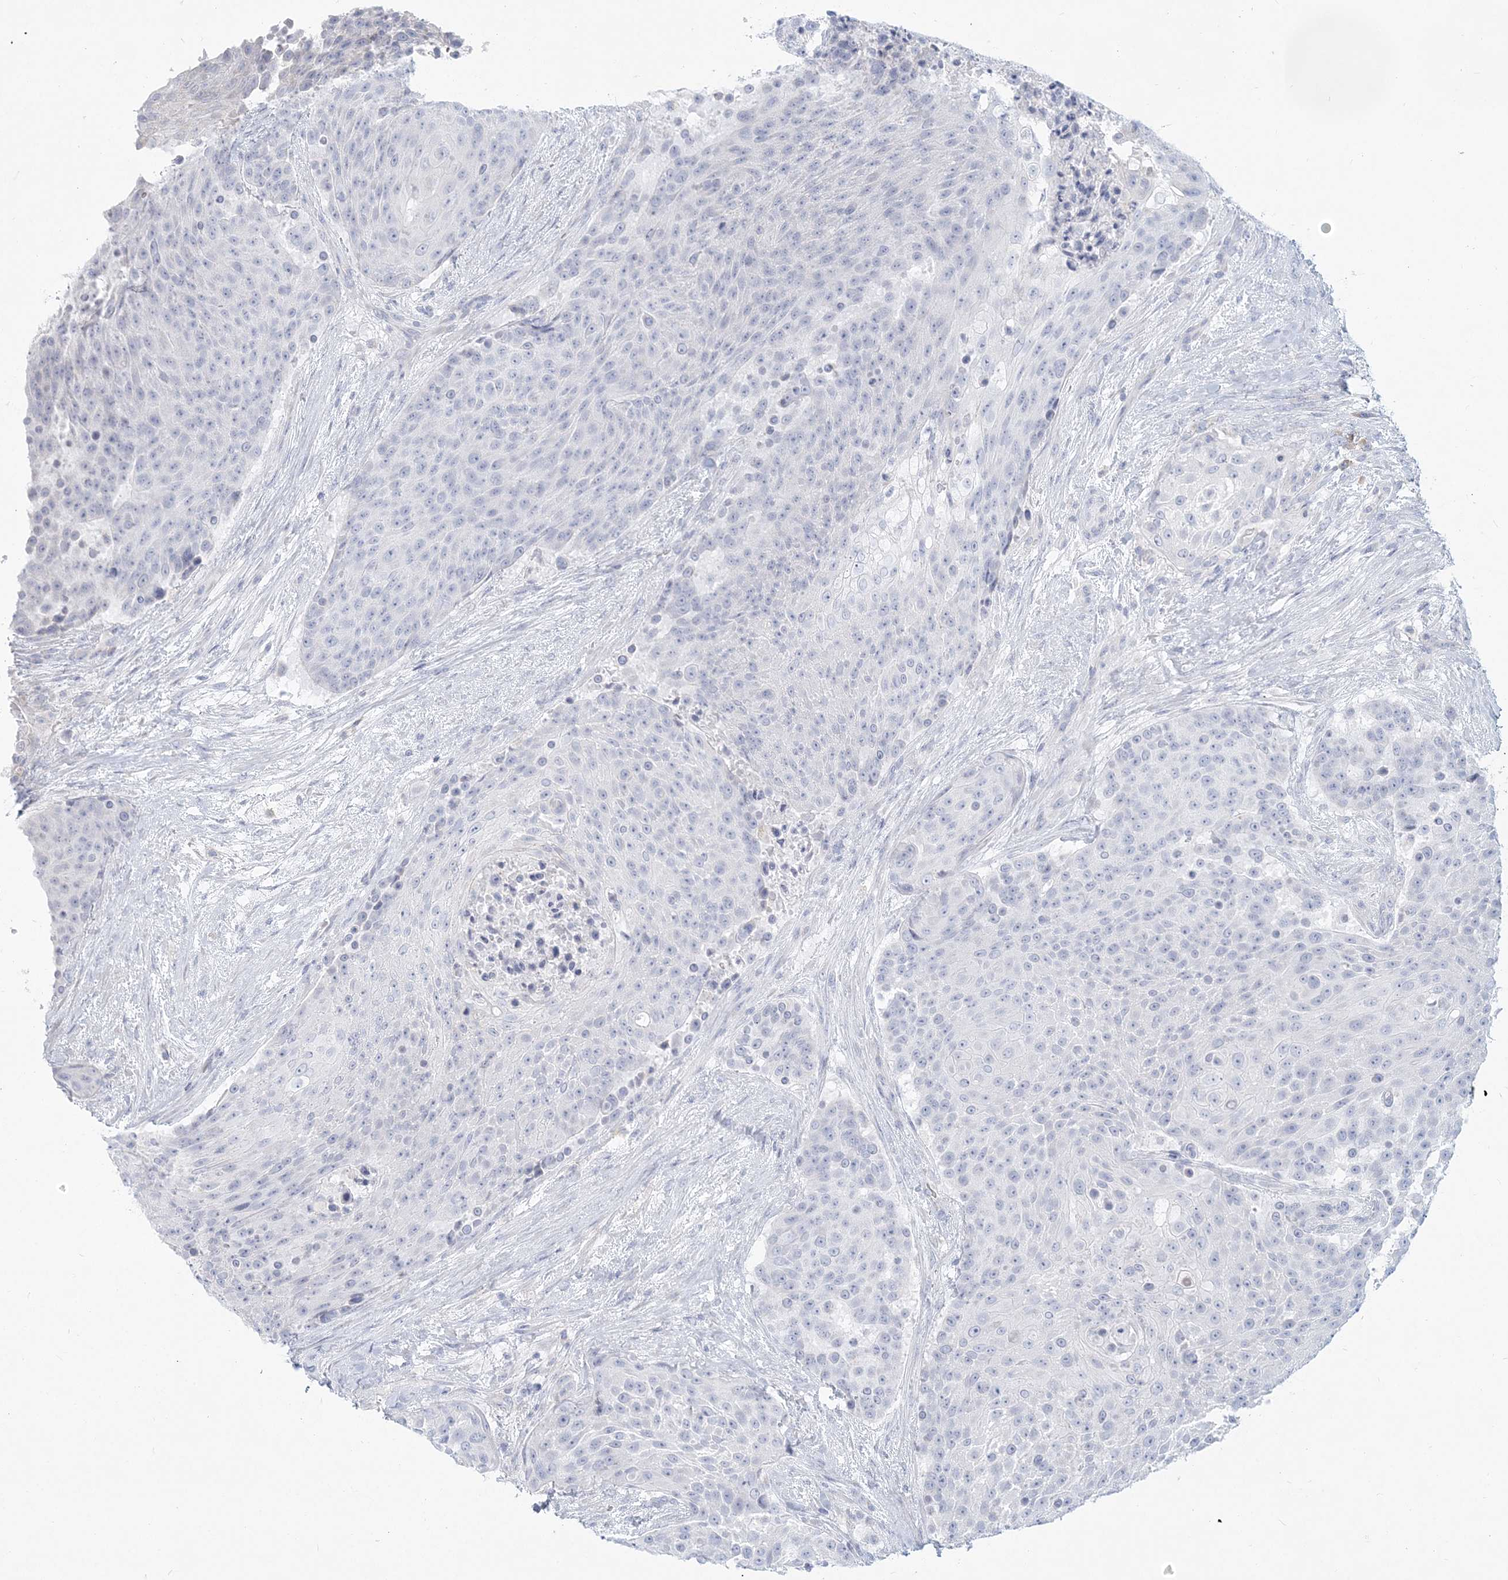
{"staining": {"intensity": "negative", "quantity": "none", "location": "none"}, "tissue": "urothelial cancer", "cell_type": "Tumor cells", "image_type": "cancer", "snomed": [{"axis": "morphology", "description": "Urothelial carcinoma, High grade"}, {"axis": "topography", "description": "Urinary bladder"}], "caption": "DAB immunohistochemical staining of human urothelial carcinoma (high-grade) reveals no significant staining in tumor cells.", "gene": "CSN1S1", "patient": {"sex": "female", "age": 63}}